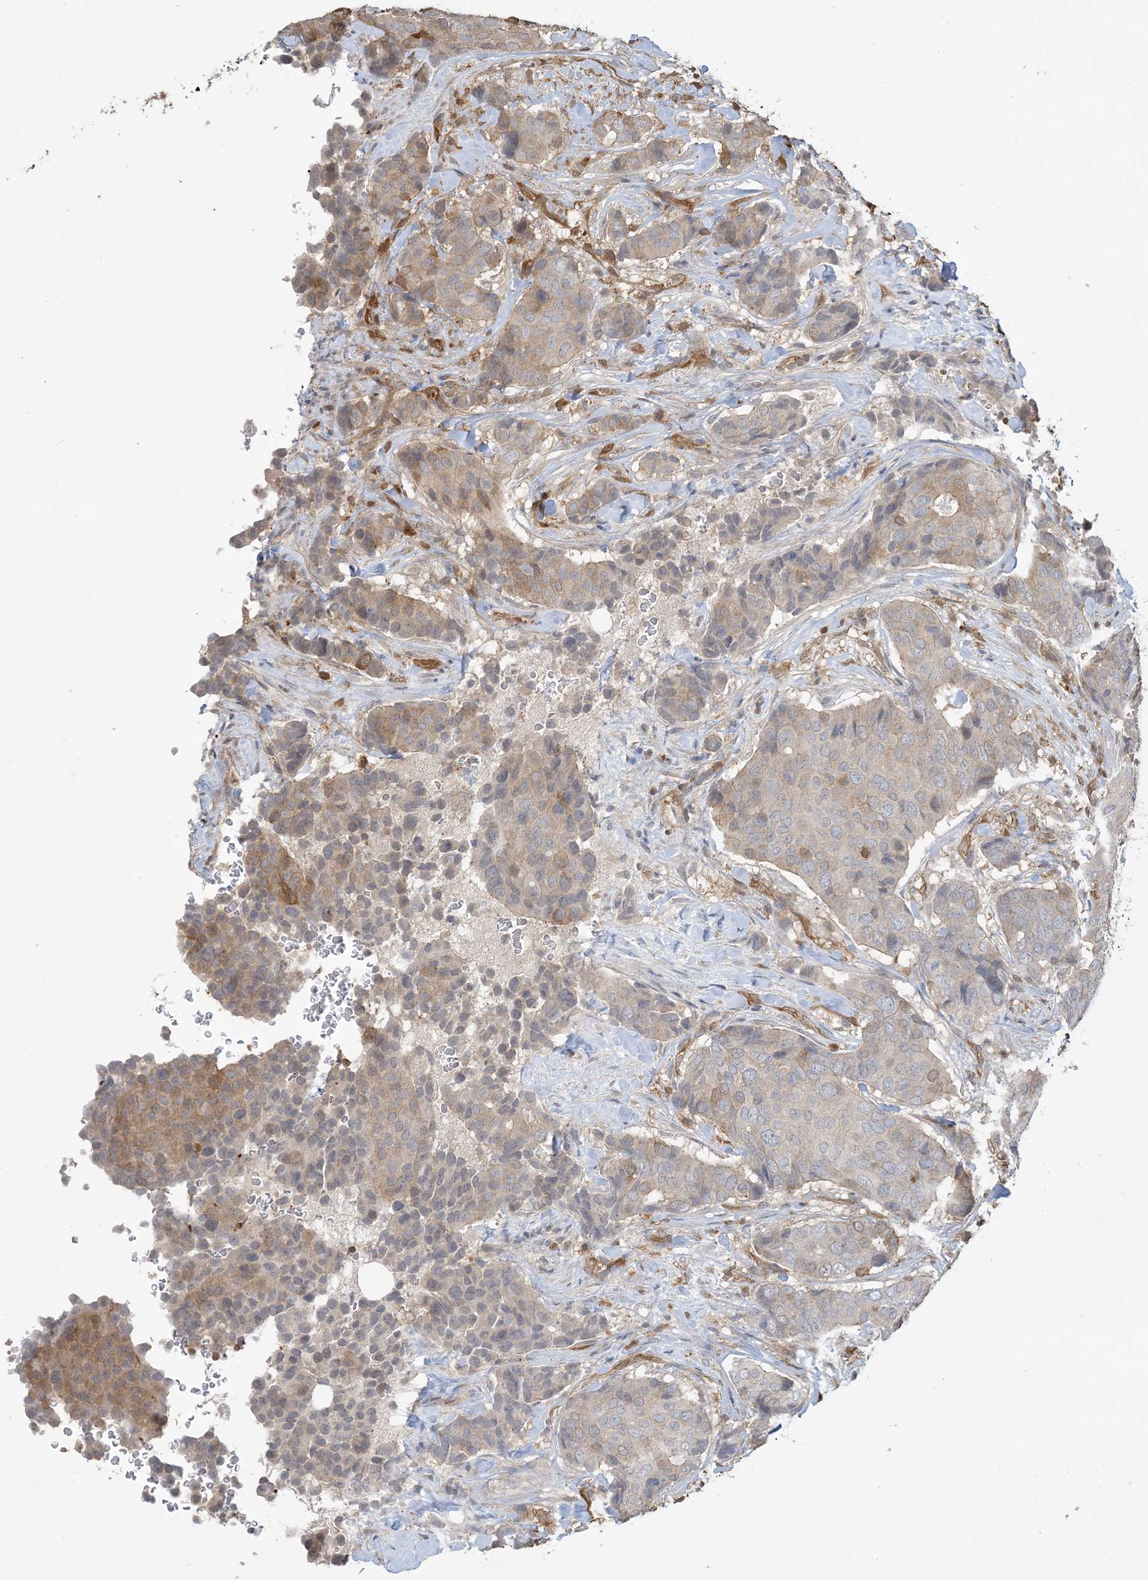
{"staining": {"intensity": "weak", "quantity": "25%-75%", "location": "cytoplasmic/membranous"}, "tissue": "breast cancer", "cell_type": "Tumor cells", "image_type": "cancer", "snomed": [{"axis": "morphology", "description": "Duct carcinoma"}, {"axis": "topography", "description": "Breast"}], "caption": "This photomicrograph displays IHC staining of human breast invasive ductal carcinoma, with low weak cytoplasmic/membranous expression in approximately 25%-75% of tumor cells.", "gene": "TMSB4X", "patient": {"sex": "female", "age": 75}}